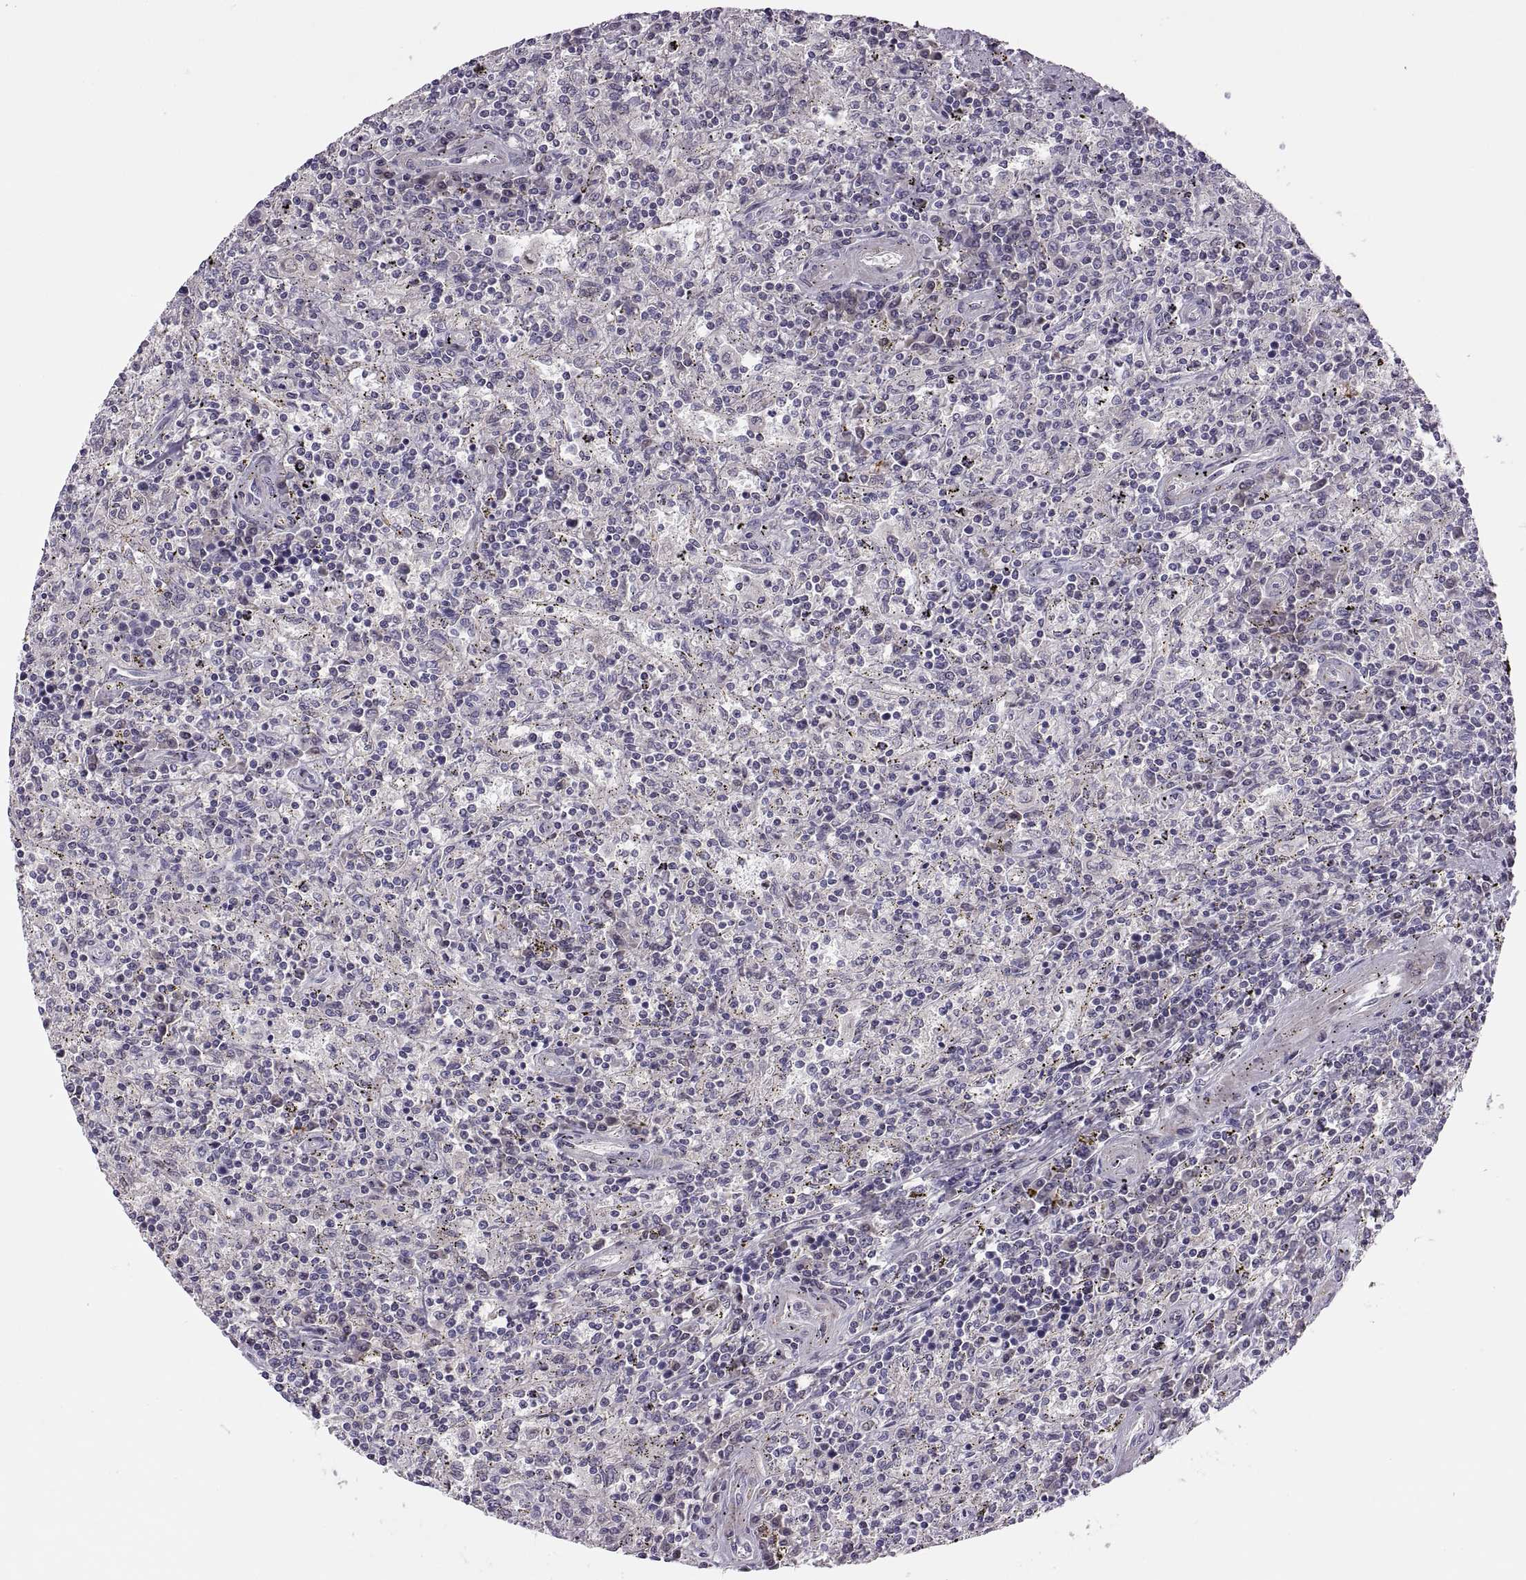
{"staining": {"intensity": "negative", "quantity": "none", "location": "none"}, "tissue": "lymphoma", "cell_type": "Tumor cells", "image_type": "cancer", "snomed": [{"axis": "morphology", "description": "Malignant lymphoma, non-Hodgkin's type, Low grade"}, {"axis": "topography", "description": "Spleen"}], "caption": "IHC image of neoplastic tissue: human malignant lymphoma, non-Hodgkin's type (low-grade) stained with DAB (3,3'-diaminobenzidine) demonstrates no significant protein staining in tumor cells.", "gene": "CHCT1", "patient": {"sex": "male", "age": 62}}